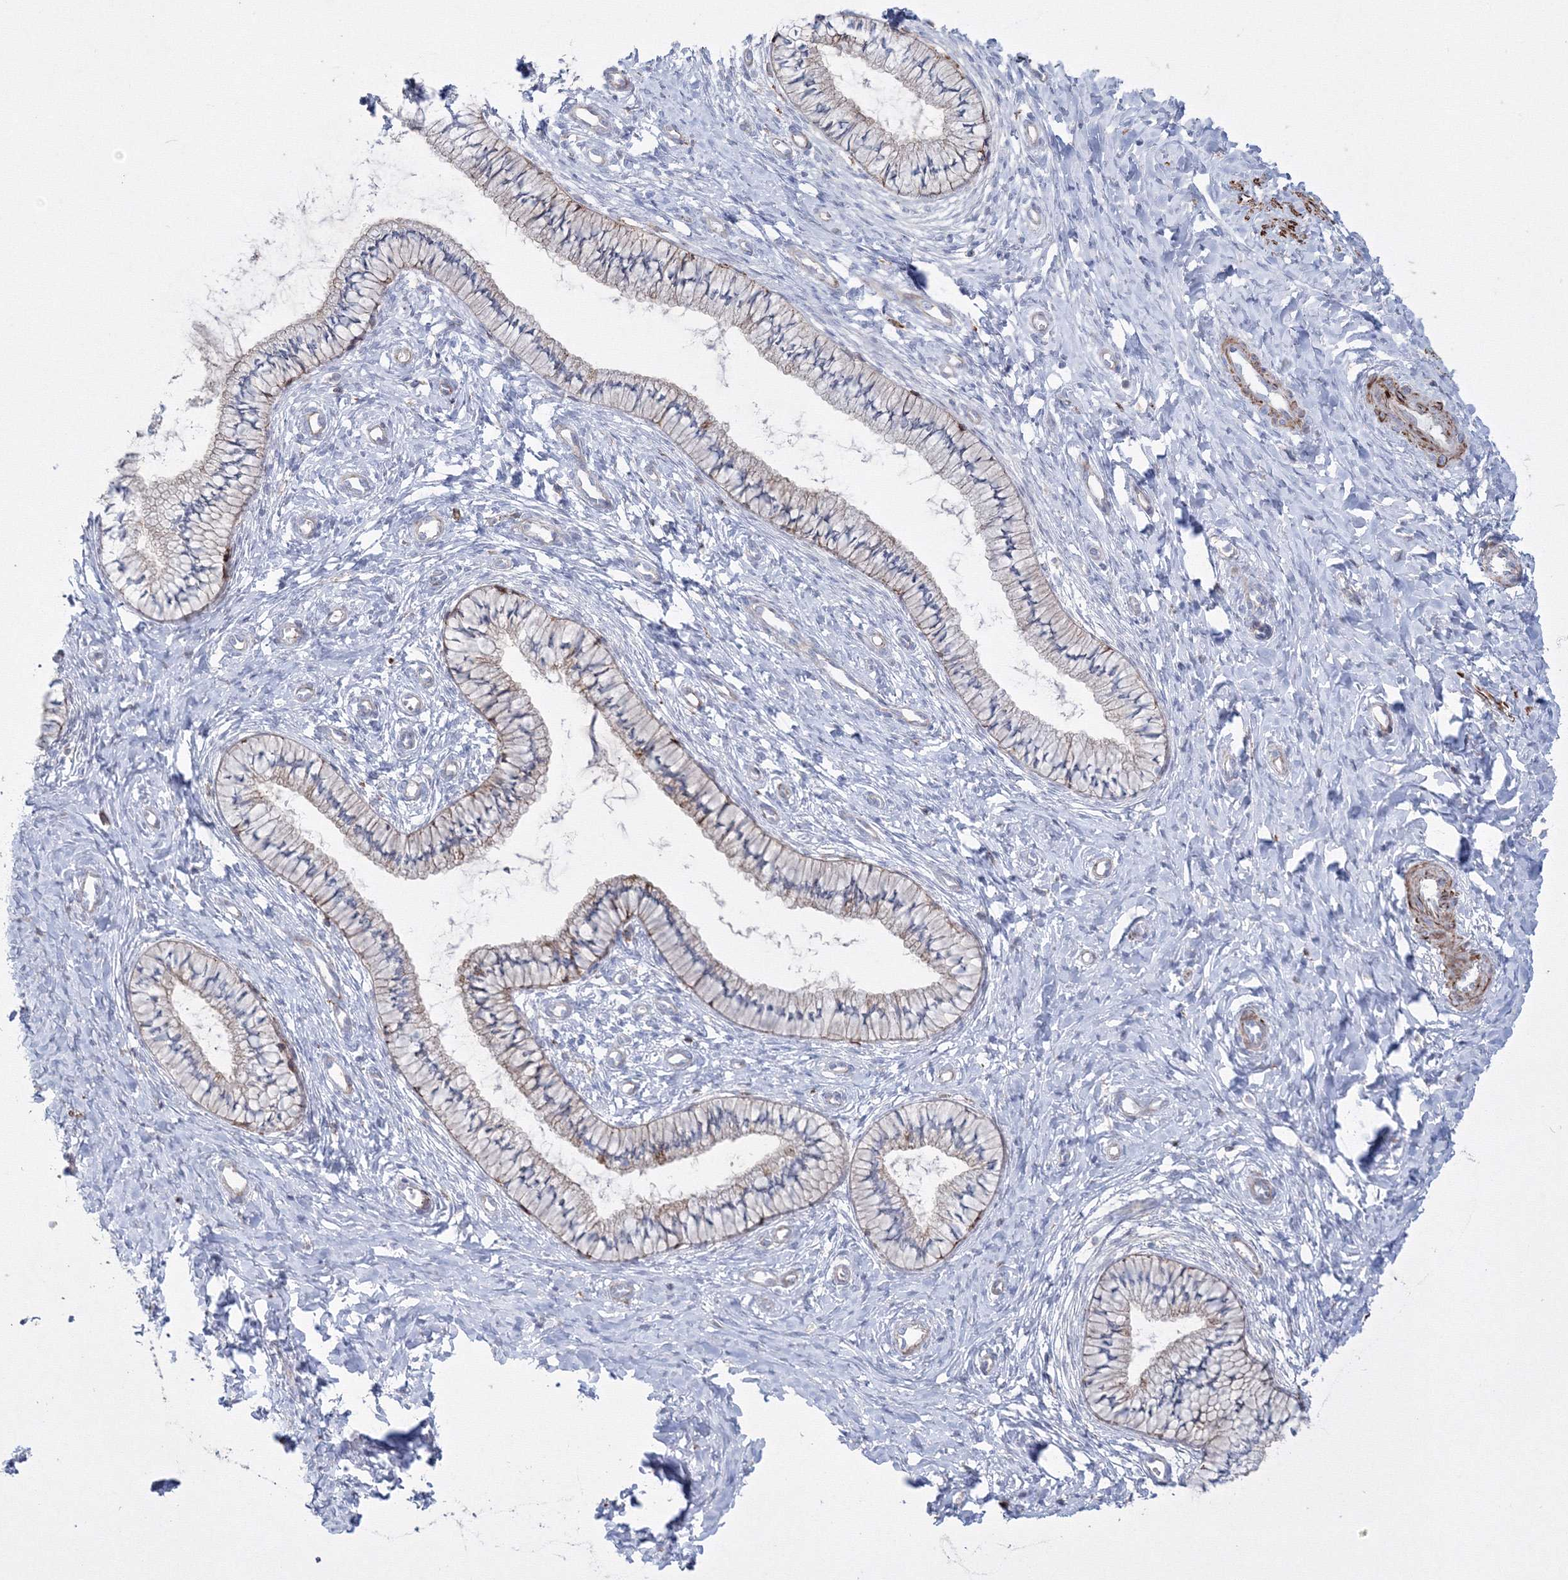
{"staining": {"intensity": "negative", "quantity": "none", "location": "none"}, "tissue": "cervix", "cell_type": "Glandular cells", "image_type": "normal", "snomed": [{"axis": "morphology", "description": "Normal tissue, NOS"}, {"axis": "topography", "description": "Cervix"}], "caption": "IHC of benign human cervix exhibits no positivity in glandular cells. The staining is performed using DAB (3,3'-diaminobenzidine) brown chromogen with nuclei counter-stained in using hematoxylin.", "gene": "GPR82", "patient": {"sex": "female", "age": 36}}